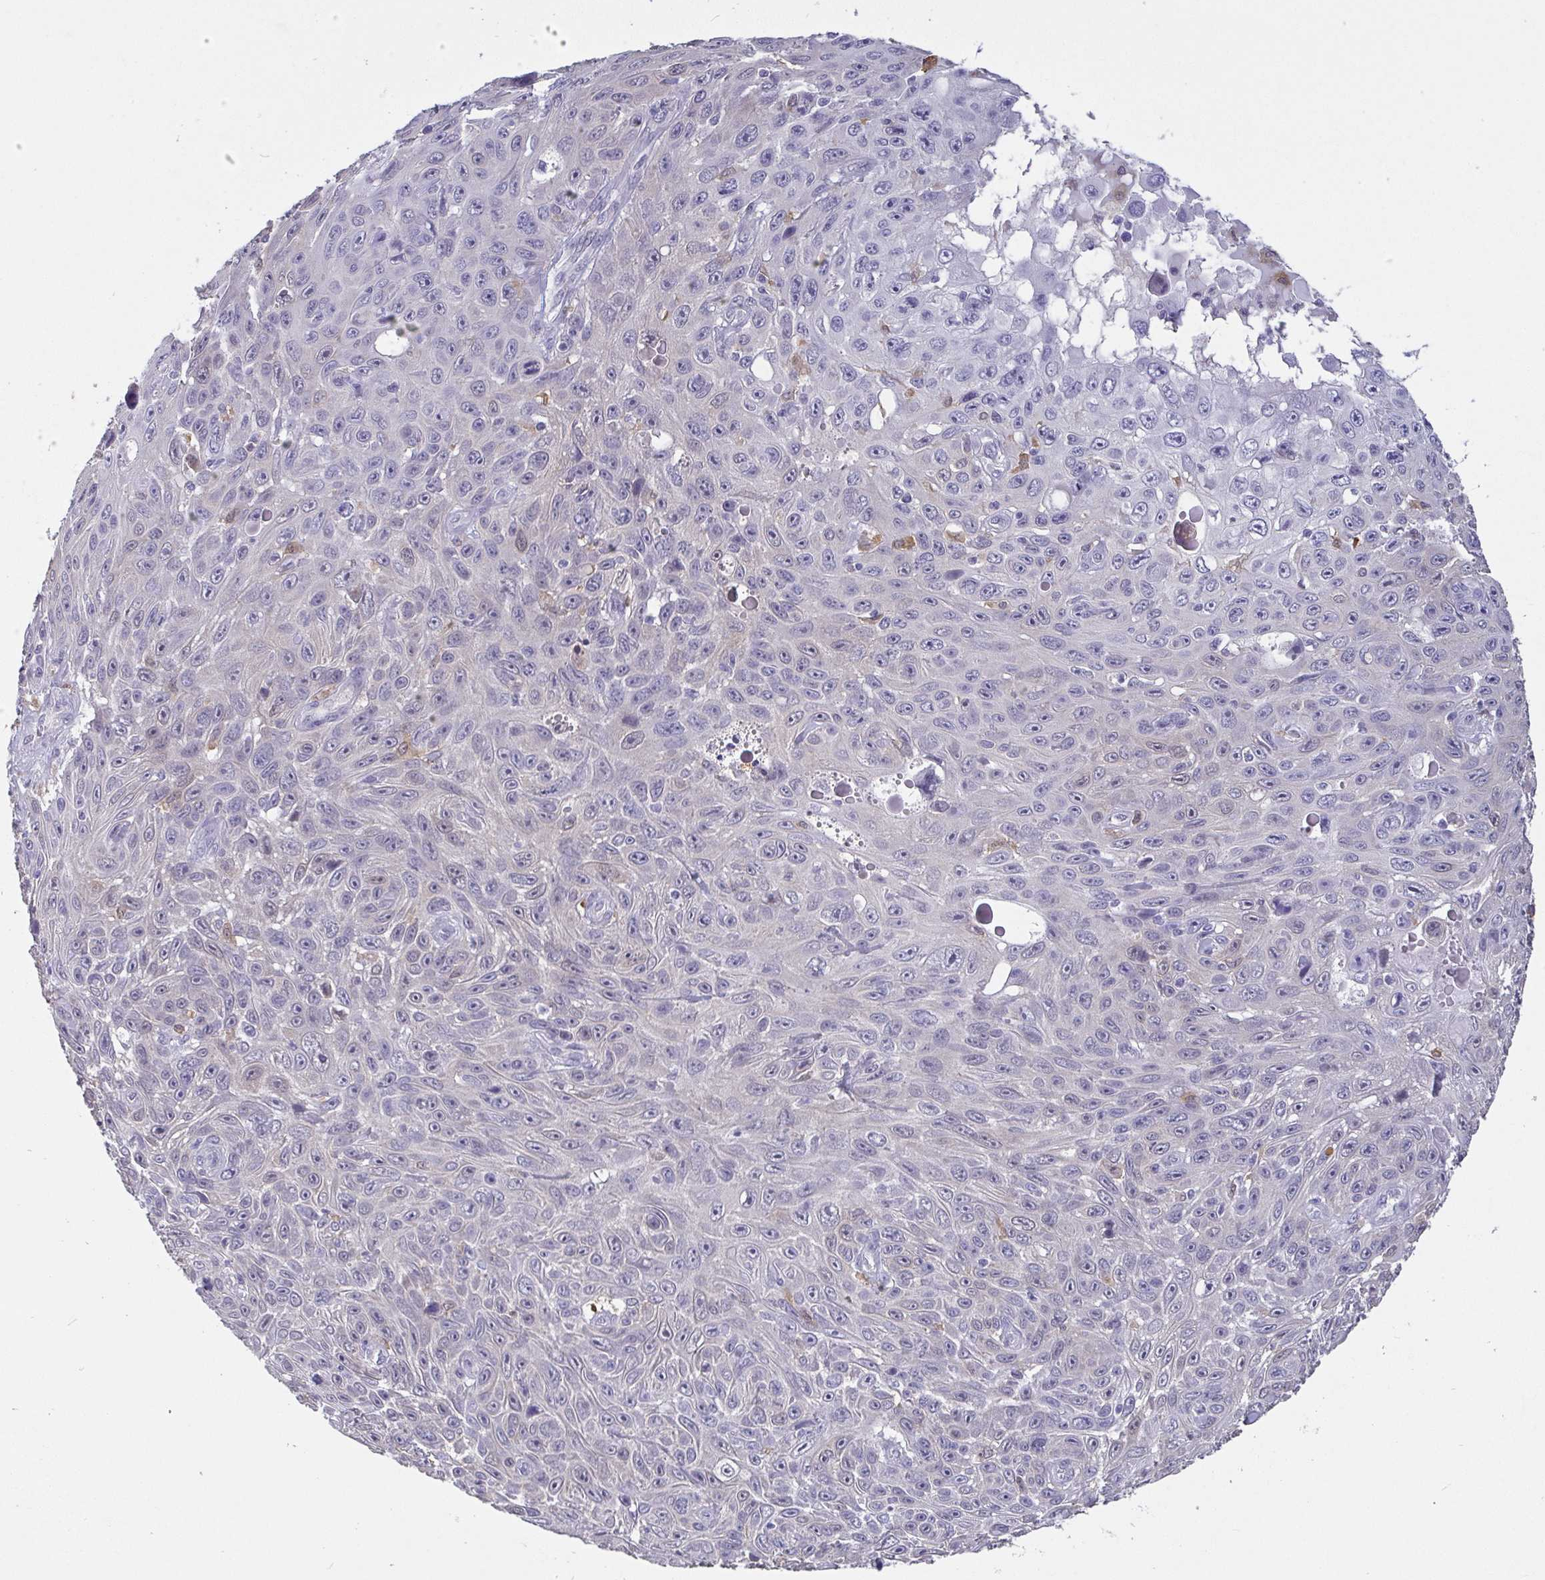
{"staining": {"intensity": "negative", "quantity": "none", "location": "none"}, "tissue": "skin cancer", "cell_type": "Tumor cells", "image_type": "cancer", "snomed": [{"axis": "morphology", "description": "Squamous cell carcinoma, NOS"}, {"axis": "topography", "description": "Skin"}], "caption": "A high-resolution micrograph shows IHC staining of skin cancer, which demonstrates no significant positivity in tumor cells.", "gene": "IDH1", "patient": {"sex": "male", "age": 82}}